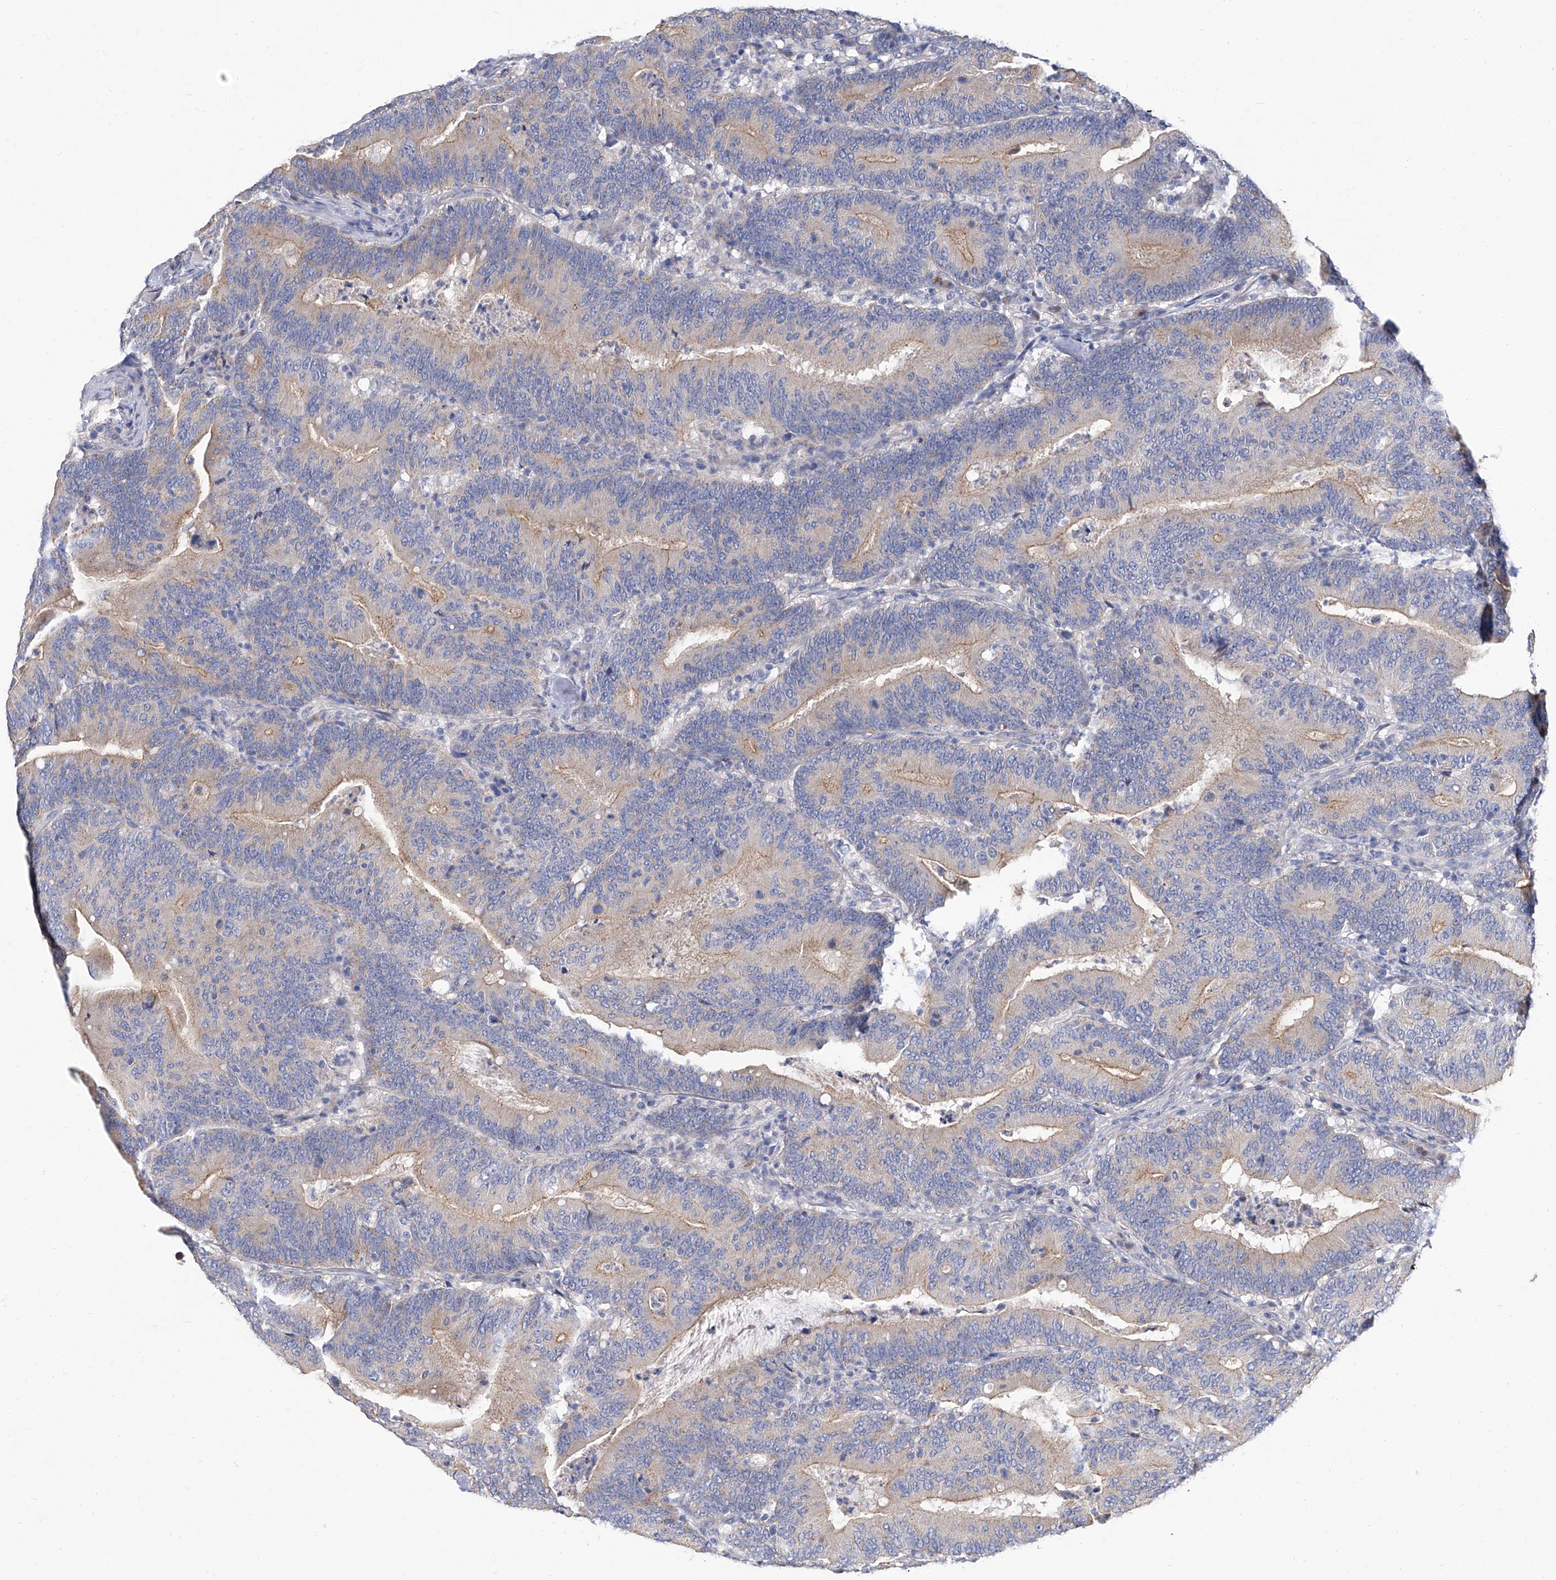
{"staining": {"intensity": "moderate", "quantity": "25%-75%", "location": "cytoplasmic/membranous"}, "tissue": "colorectal cancer", "cell_type": "Tumor cells", "image_type": "cancer", "snomed": [{"axis": "morphology", "description": "Adenocarcinoma, NOS"}, {"axis": "topography", "description": "Colon"}], "caption": "Colorectal cancer stained for a protein (brown) shows moderate cytoplasmic/membranous positive positivity in about 25%-75% of tumor cells.", "gene": "PARD3", "patient": {"sex": "female", "age": 66}}